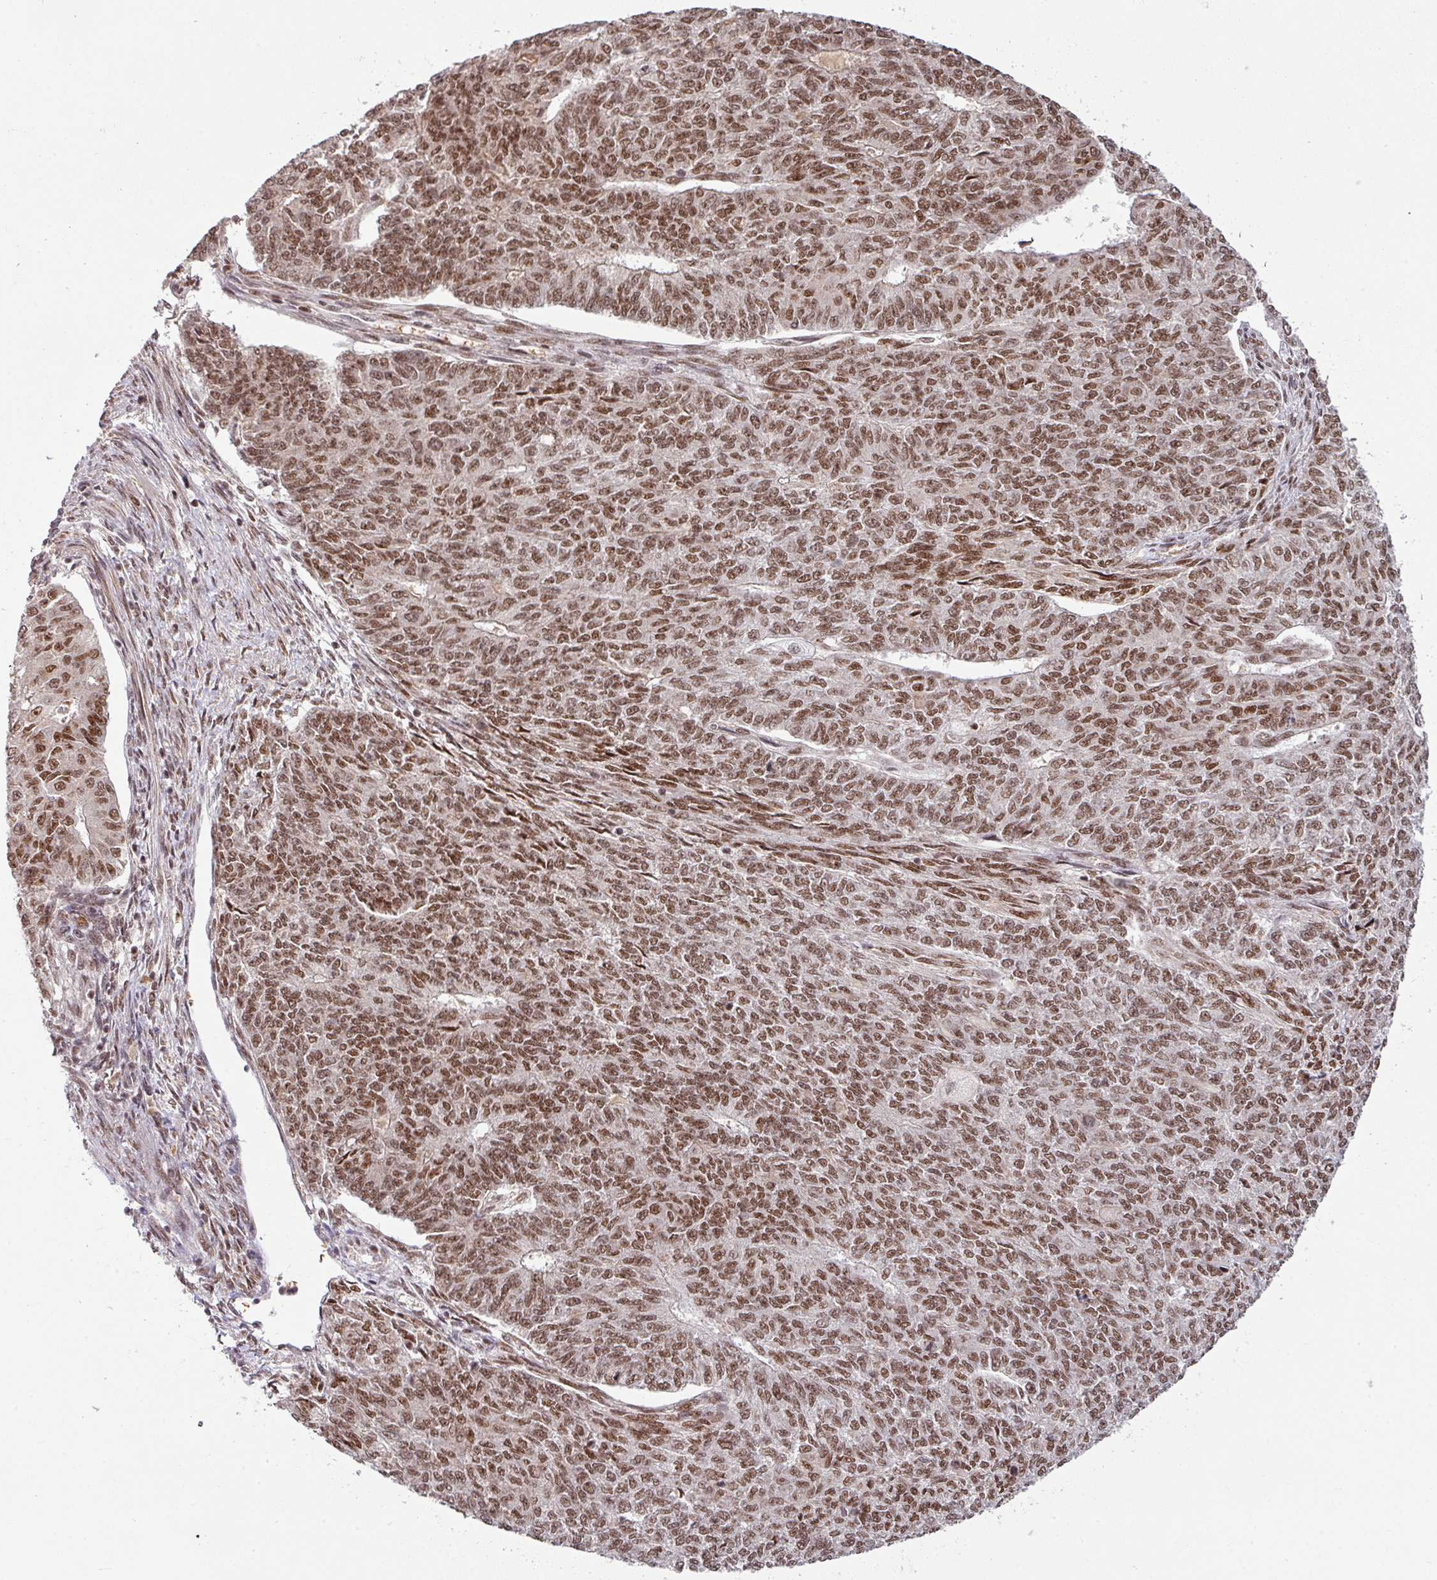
{"staining": {"intensity": "moderate", "quantity": ">75%", "location": "nuclear"}, "tissue": "endometrial cancer", "cell_type": "Tumor cells", "image_type": "cancer", "snomed": [{"axis": "morphology", "description": "Adenocarcinoma, NOS"}, {"axis": "topography", "description": "Endometrium"}], "caption": "Immunohistochemistry staining of endometrial cancer (adenocarcinoma), which exhibits medium levels of moderate nuclear positivity in approximately >75% of tumor cells indicating moderate nuclear protein expression. The staining was performed using DAB (brown) for protein detection and nuclei were counterstained in hematoxylin (blue).", "gene": "PHF23", "patient": {"sex": "female", "age": 32}}